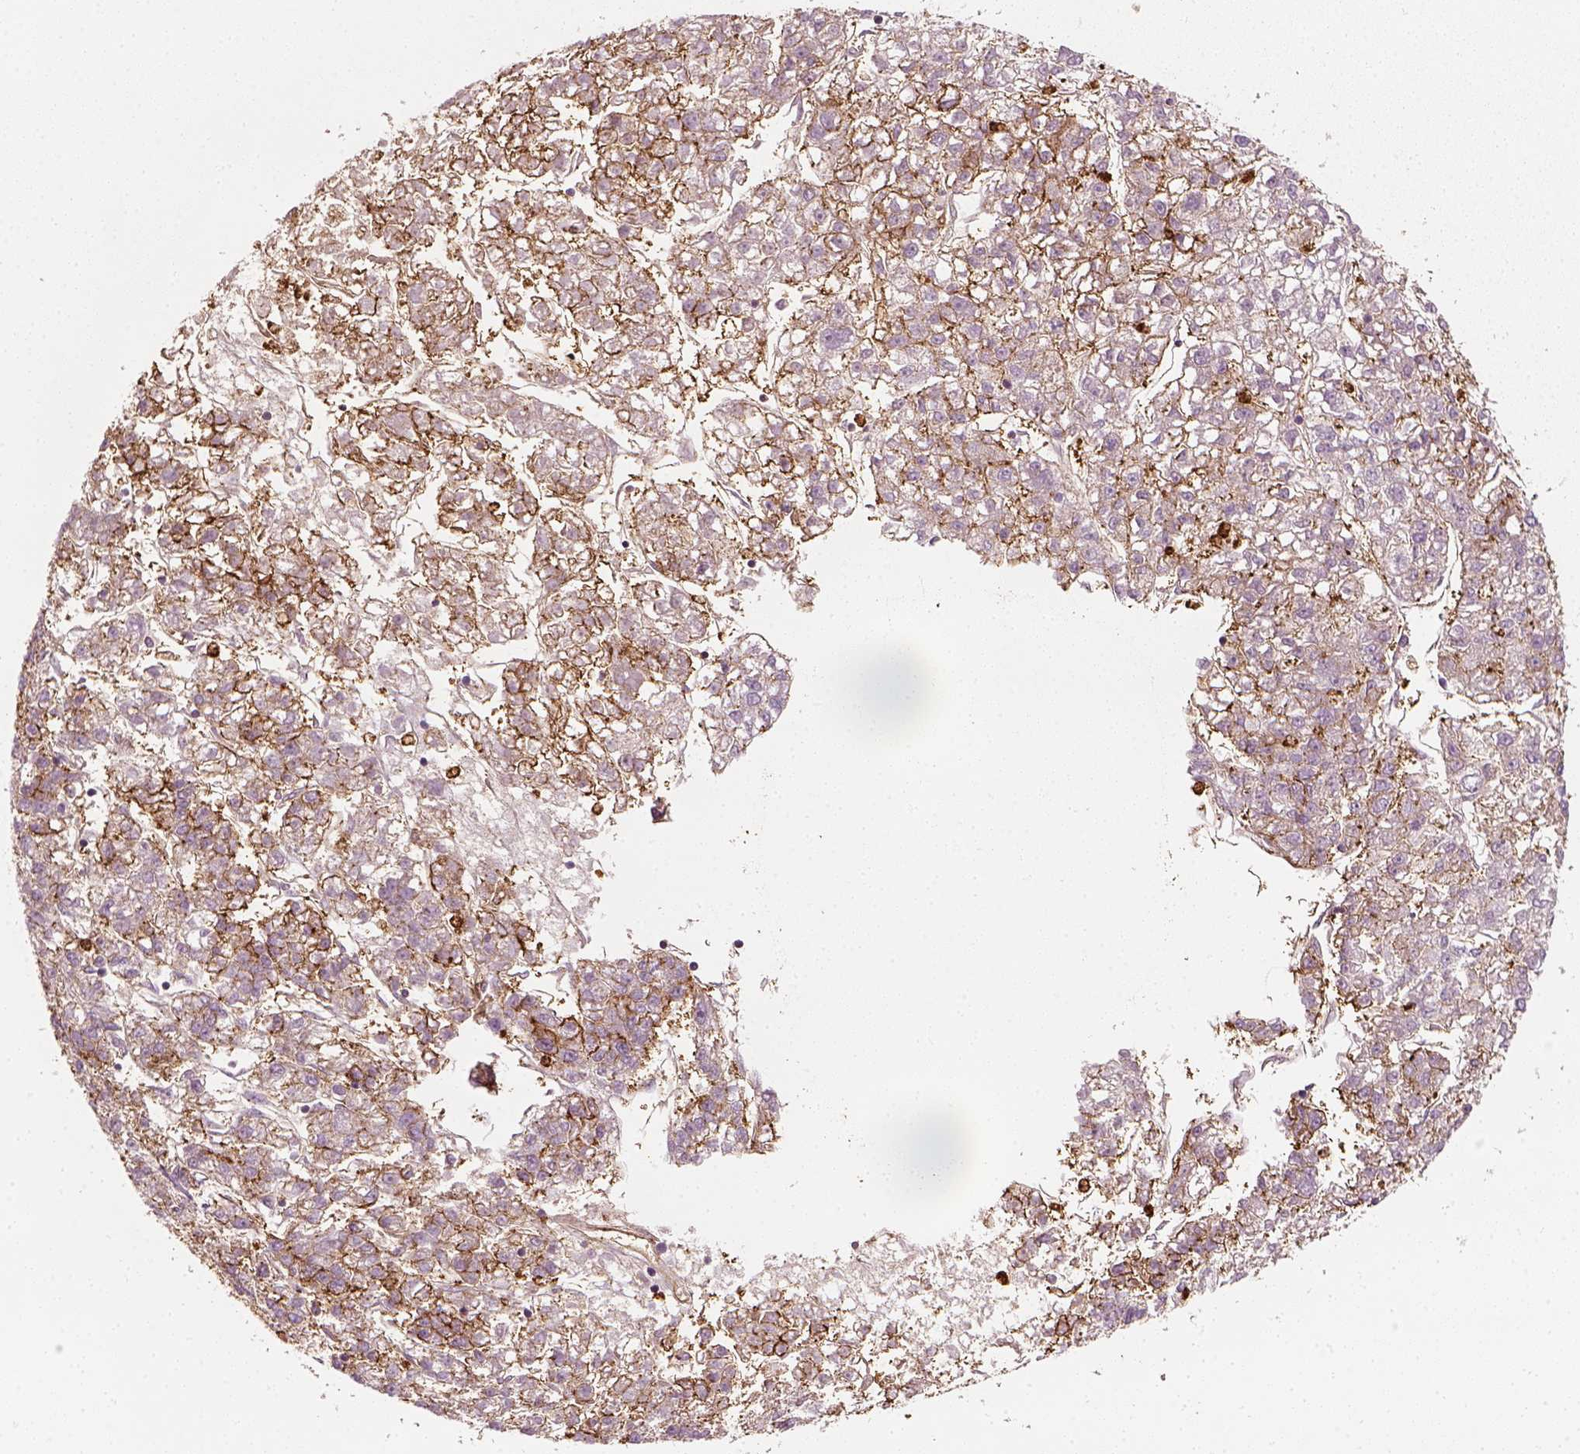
{"staining": {"intensity": "strong", "quantity": "25%-75%", "location": "cytoplasmic/membranous"}, "tissue": "liver cancer", "cell_type": "Tumor cells", "image_type": "cancer", "snomed": [{"axis": "morphology", "description": "Carcinoma, Hepatocellular, NOS"}, {"axis": "topography", "description": "Liver"}], "caption": "A high-resolution micrograph shows IHC staining of liver cancer, which exhibits strong cytoplasmic/membranous positivity in about 25%-75% of tumor cells.", "gene": "NPTN", "patient": {"sex": "male", "age": 56}}